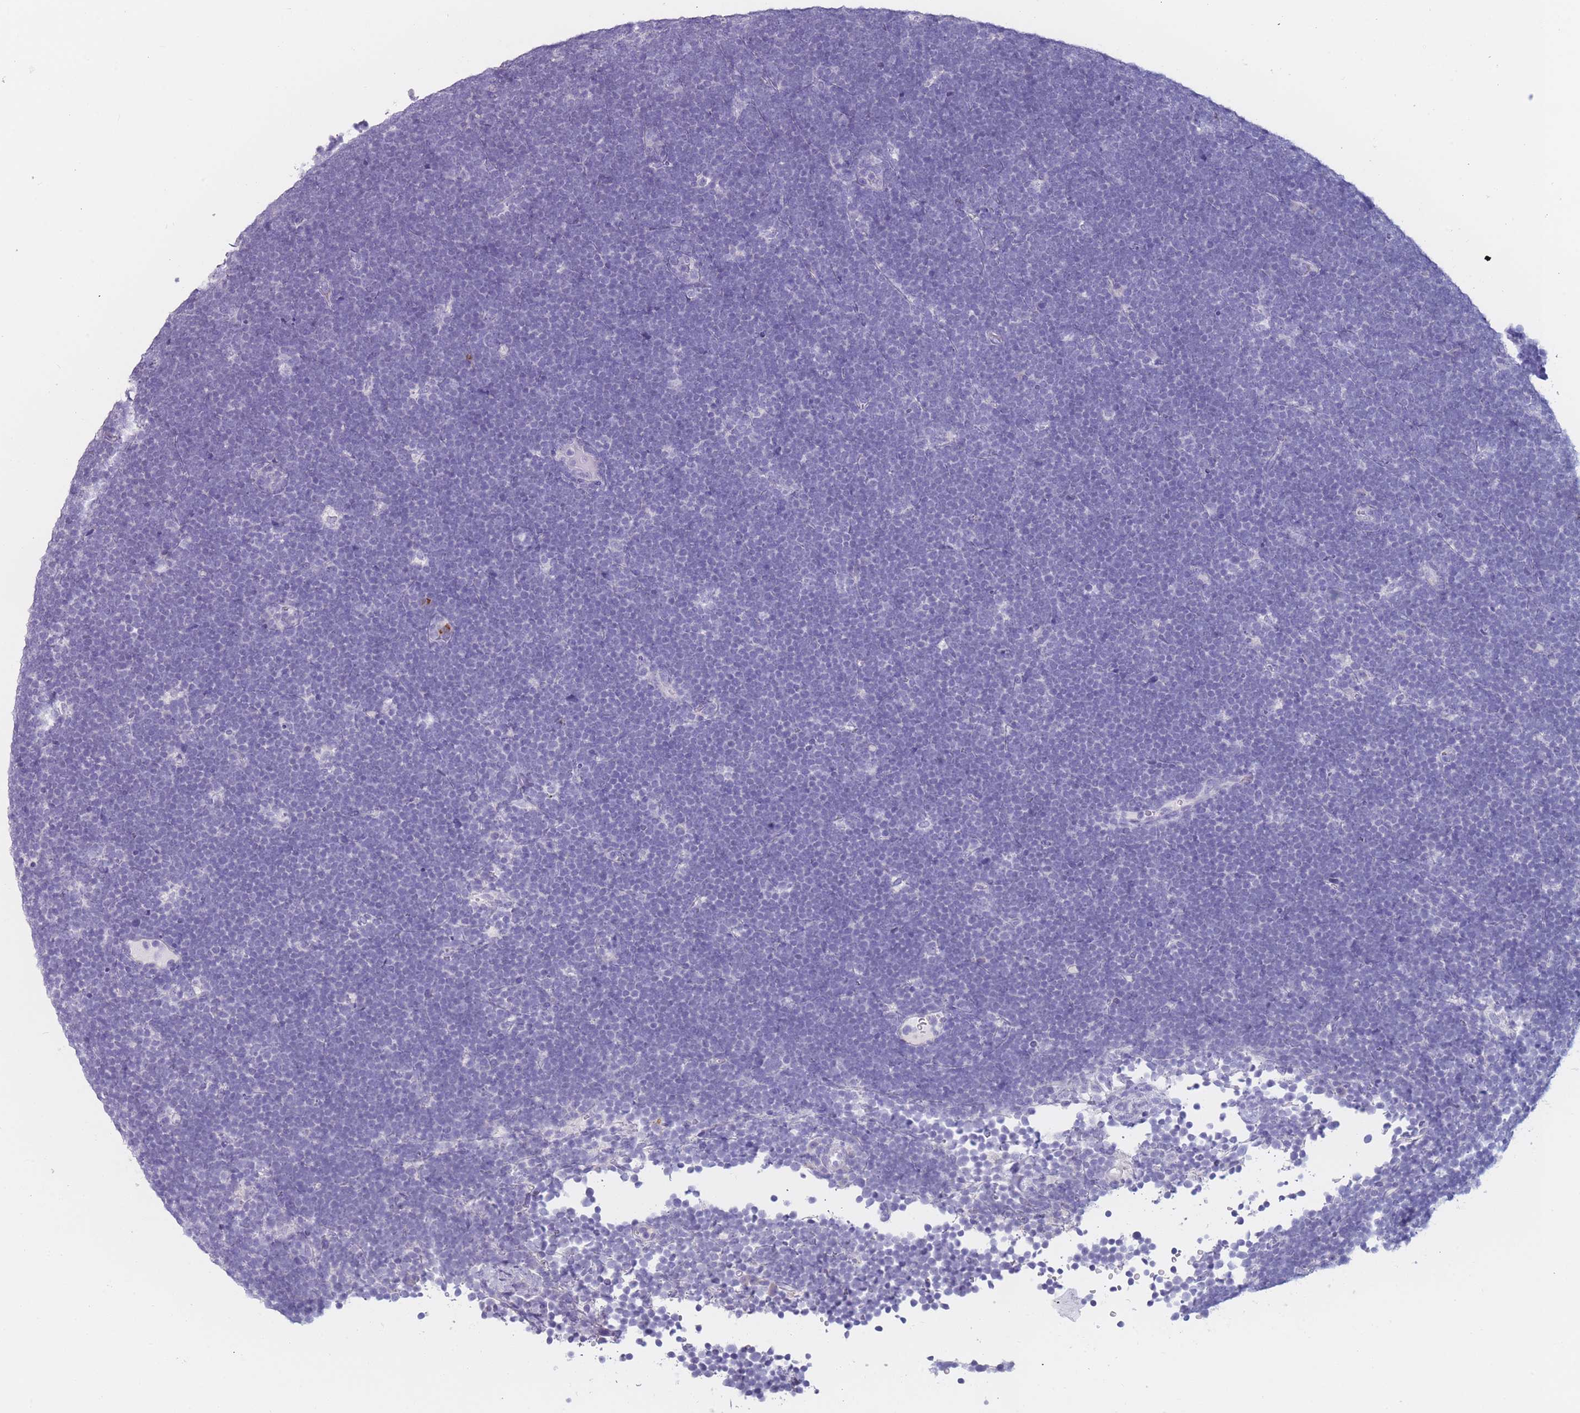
{"staining": {"intensity": "negative", "quantity": "none", "location": "none"}, "tissue": "lymphoma", "cell_type": "Tumor cells", "image_type": "cancer", "snomed": [{"axis": "morphology", "description": "Malignant lymphoma, non-Hodgkin's type, High grade"}, {"axis": "topography", "description": "Lymph node"}], "caption": "DAB immunohistochemical staining of malignant lymphoma, non-Hodgkin's type (high-grade) shows no significant expression in tumor cells.", "gene": "ZNF627", "patient": {"sex": "male", "age": 13}}